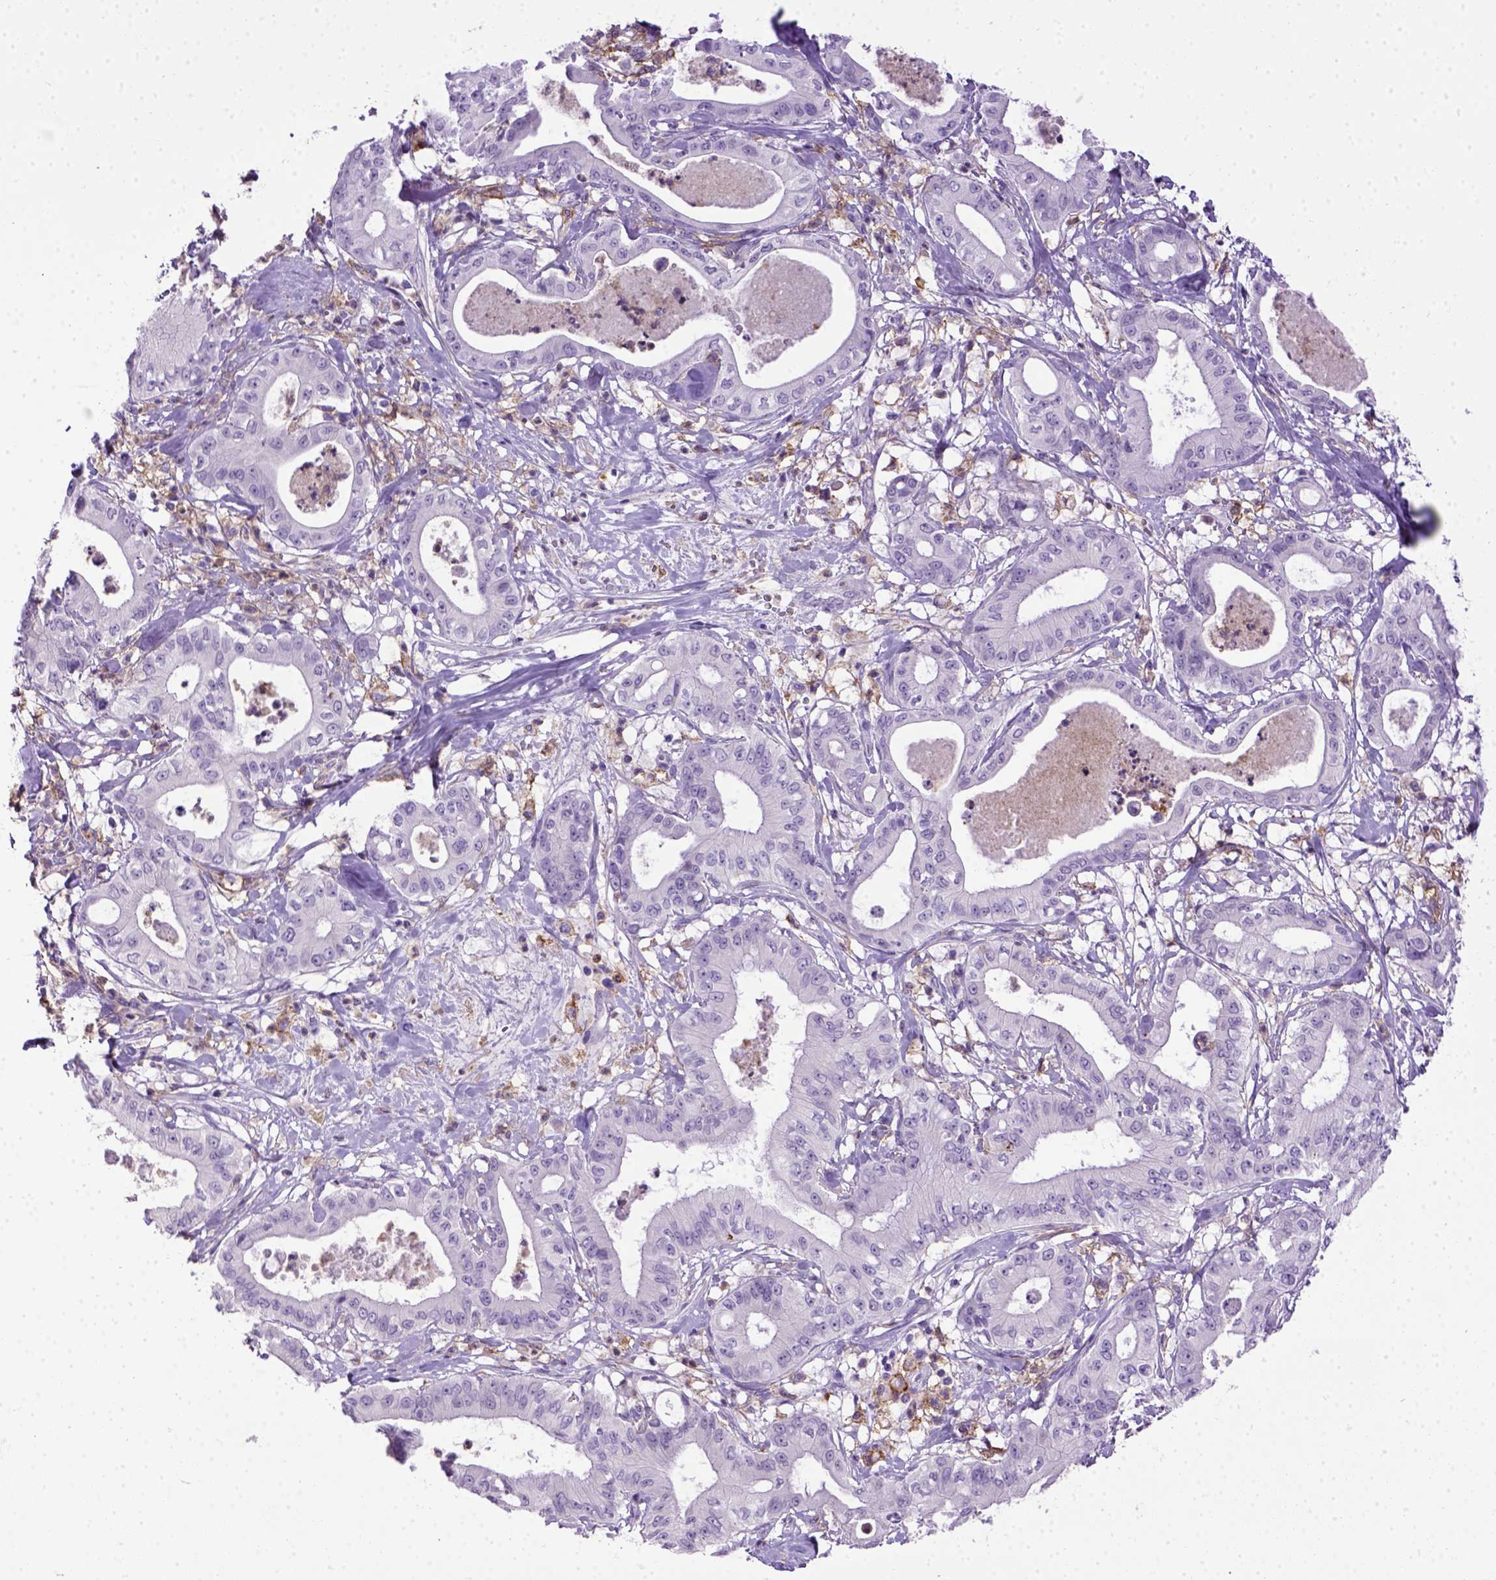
{"staining": {"intensity": "negative", "quantity": "none", "location": "none"}, "tissue": "pancreatic cancer", "cell_type": "Tumor cells", "image_type": "cancer", "snomed": [{"axis": "morphology", "description": "Adenocarcinoma, NOS"}, {"axis": "topography", "description": "Pancreas"}], "caption": "High magnification brightfield microscopy of pancreatic cancer stained with DAB (brown) and counterstained with hematoxylin (blue): tumor cells show no significant positivity.", "gene": "ITGAX", "patient": {"sex": "male", "age": 71}}